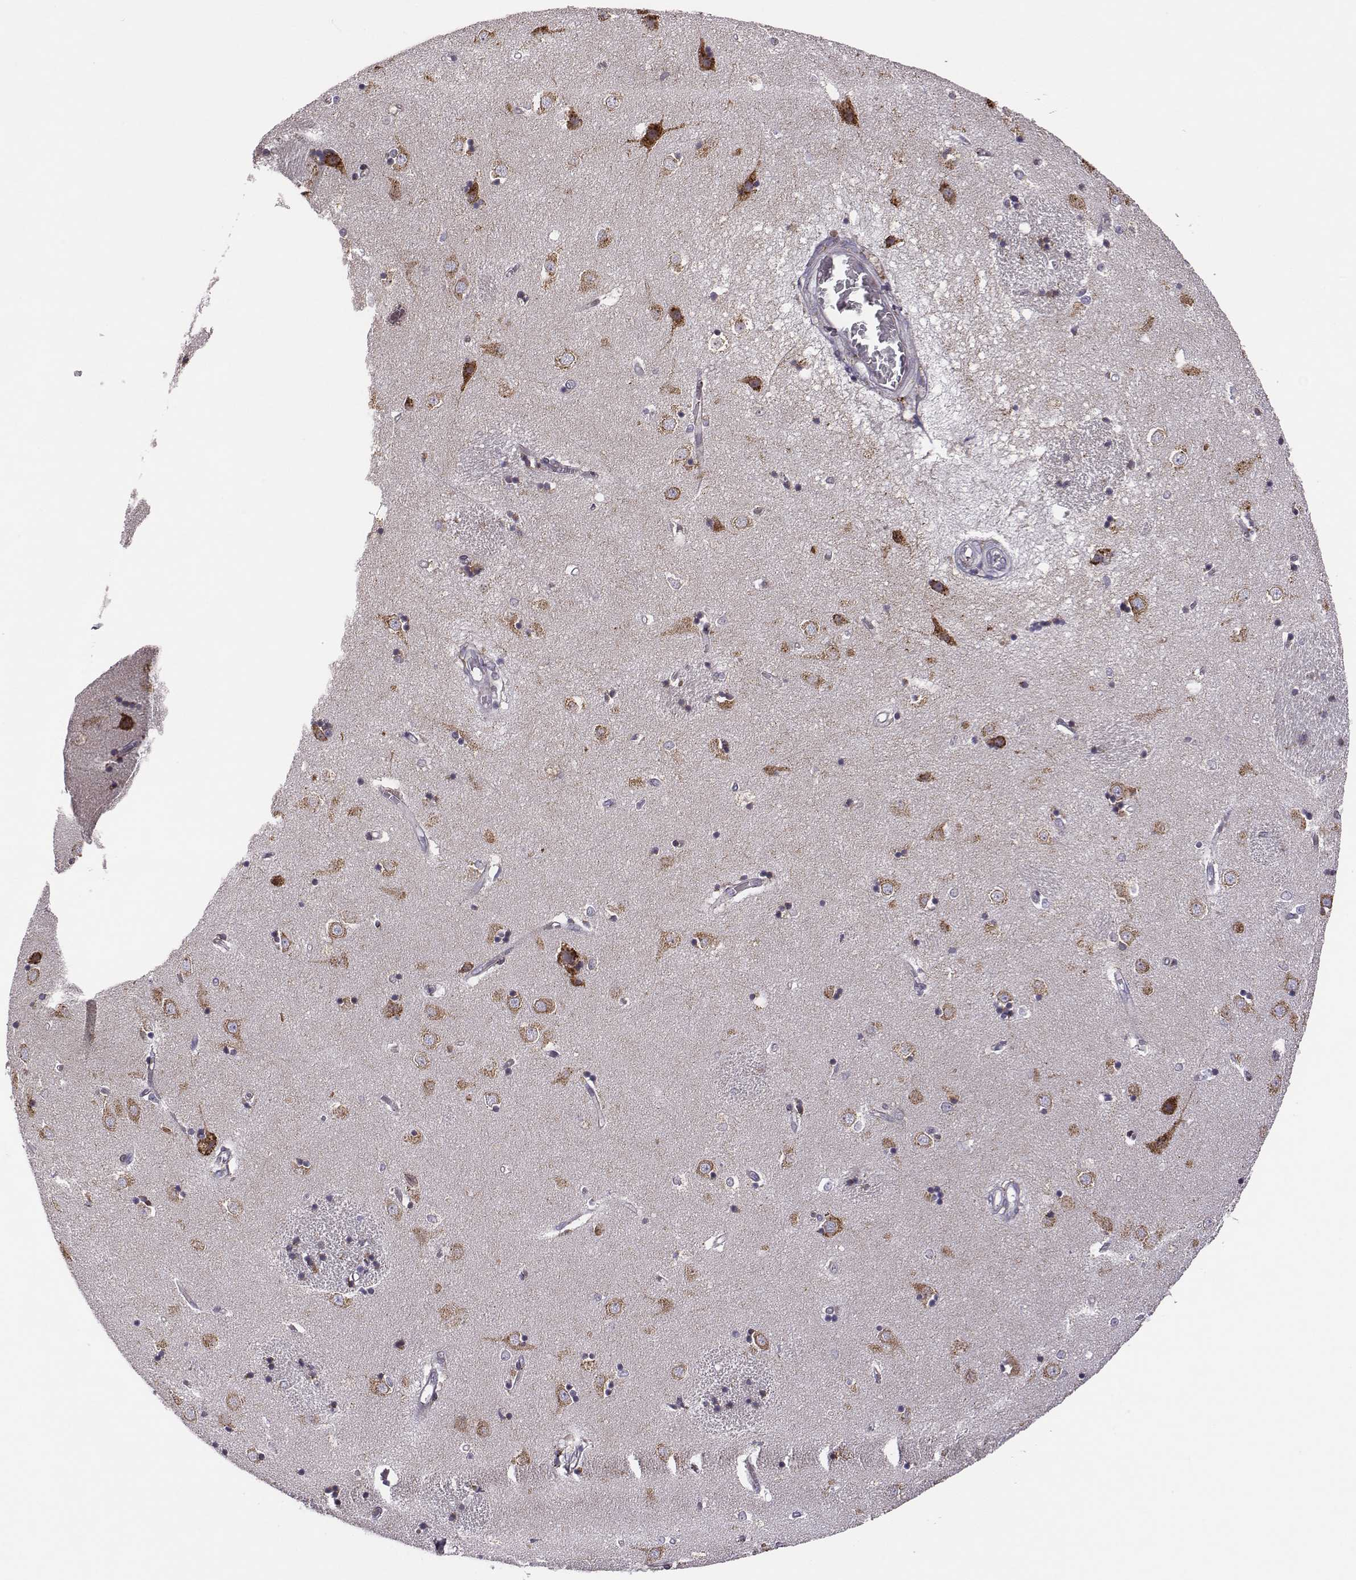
{"staining": {"intensity": "moderate", "quantity": "<25%", "location": "cytoplasmic/membranous"}, "tissue": "caudate", "cell_type": "Glial cells", "image_type": "normal", "snomed": [{"axis": "morphology", "description": "Normal tissue, NOS"}, {"axis": "topography", "description": "Lateral ventricle wall"}], "caption": "Caudate stained with DAB (3,3'-diaminobenzidine) immunohistochemistry (IHC) exhibits low levels of moderate cytoplasmic/membranous expression in about <25% of glial cells.", "gene": "SELENOI", "patient": {"sex": "male", "age": 54}}